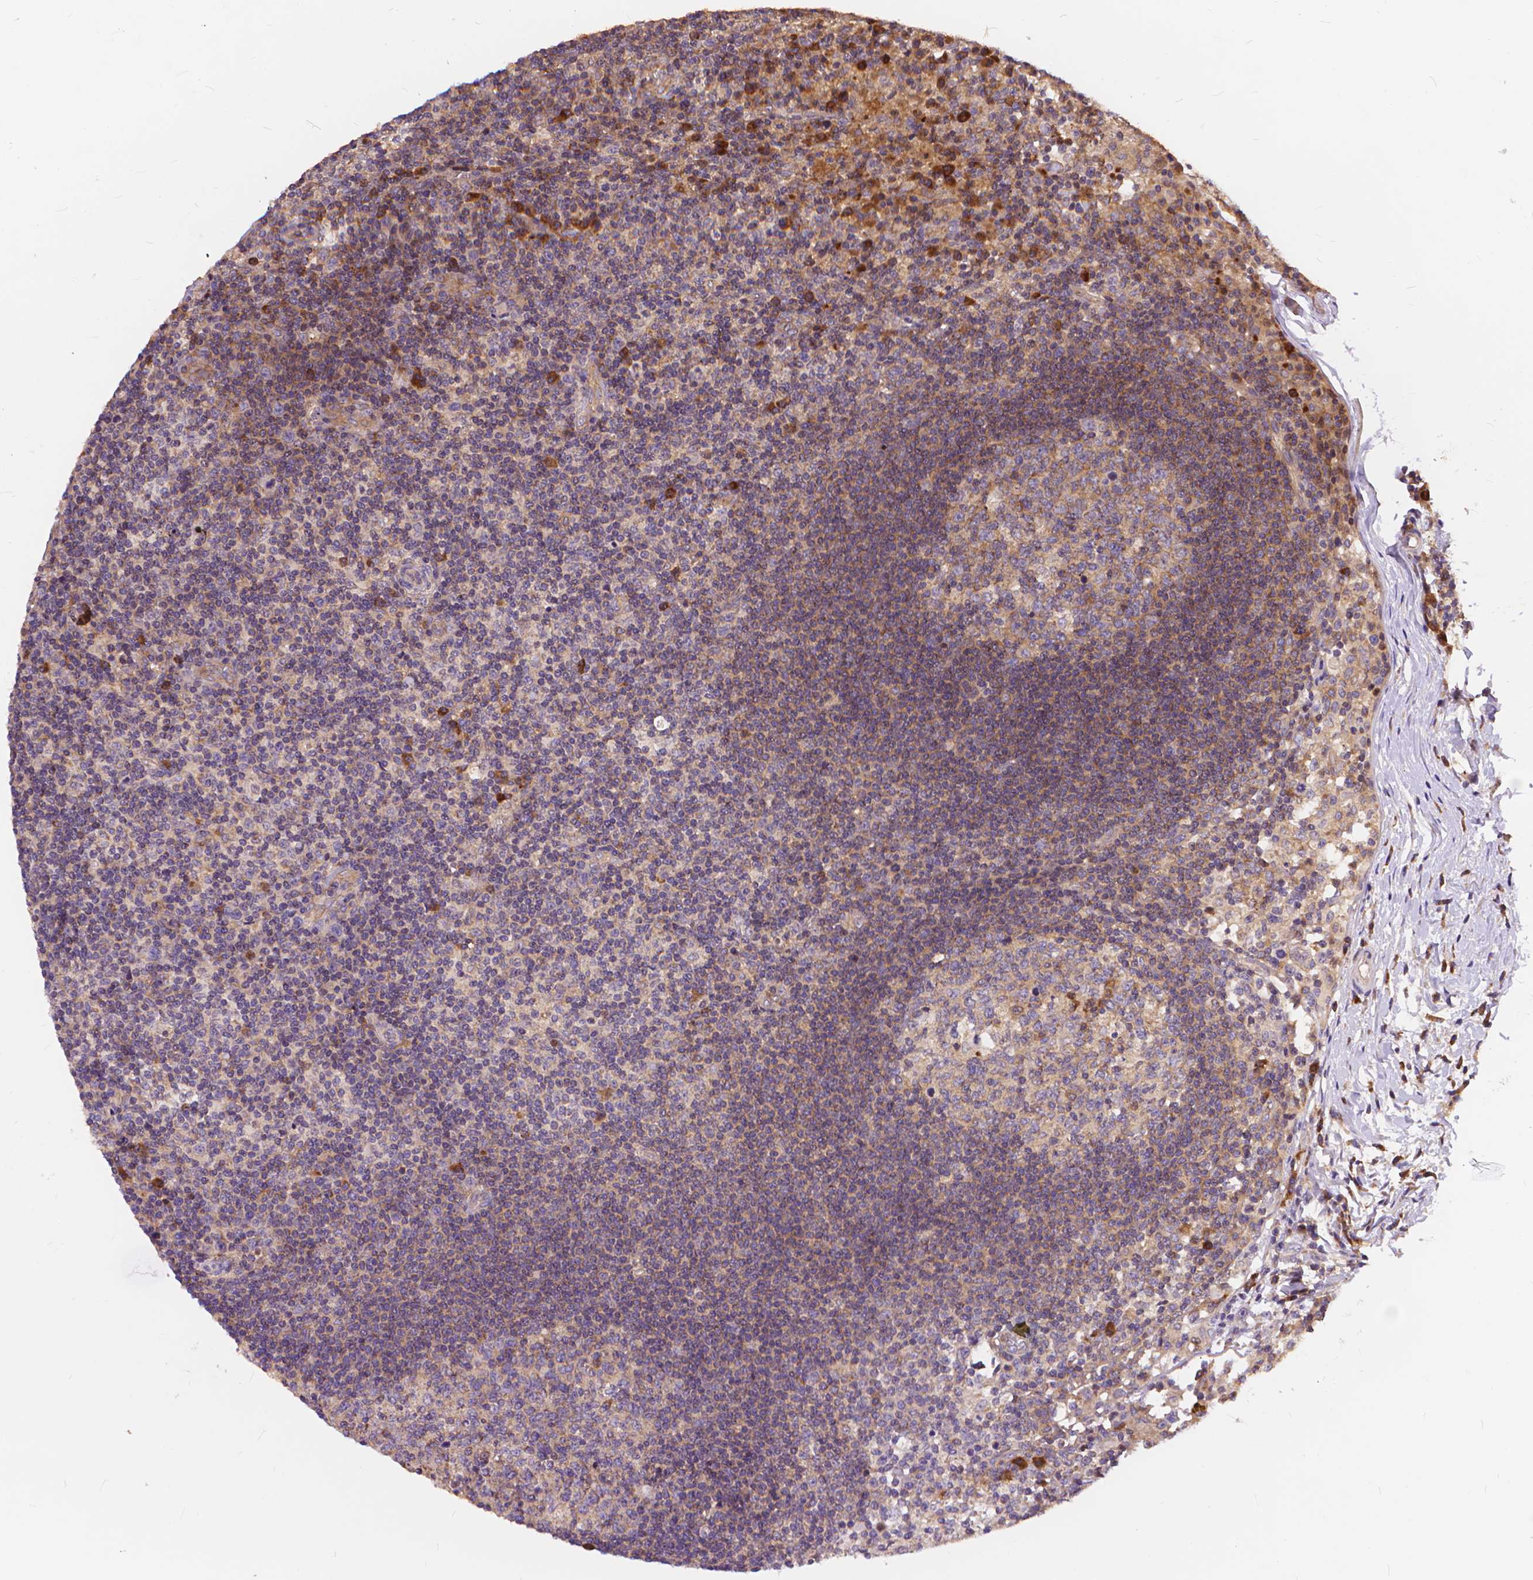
{"staining": {"intensity": "weak", "quantity": ">75%", "location": "cytoplasmic/membranous"}, "tissue": "lymph node", "cell_type": "Germinal center cells", "image_type": "normal", "snomed": [{"axis": "morphology", "description": "Normal tissue, NOS"}, {"axis": "topography", "description": "Lymph node"}], "caption": "Immunohistochemical staining of unremarkable lymph node shows low levels of weak cytoplasmic/membranous positivity in about >75% of germinal center cells.", "gene": "ARAP1", "patient": {"sex": "female", "age": 72}}